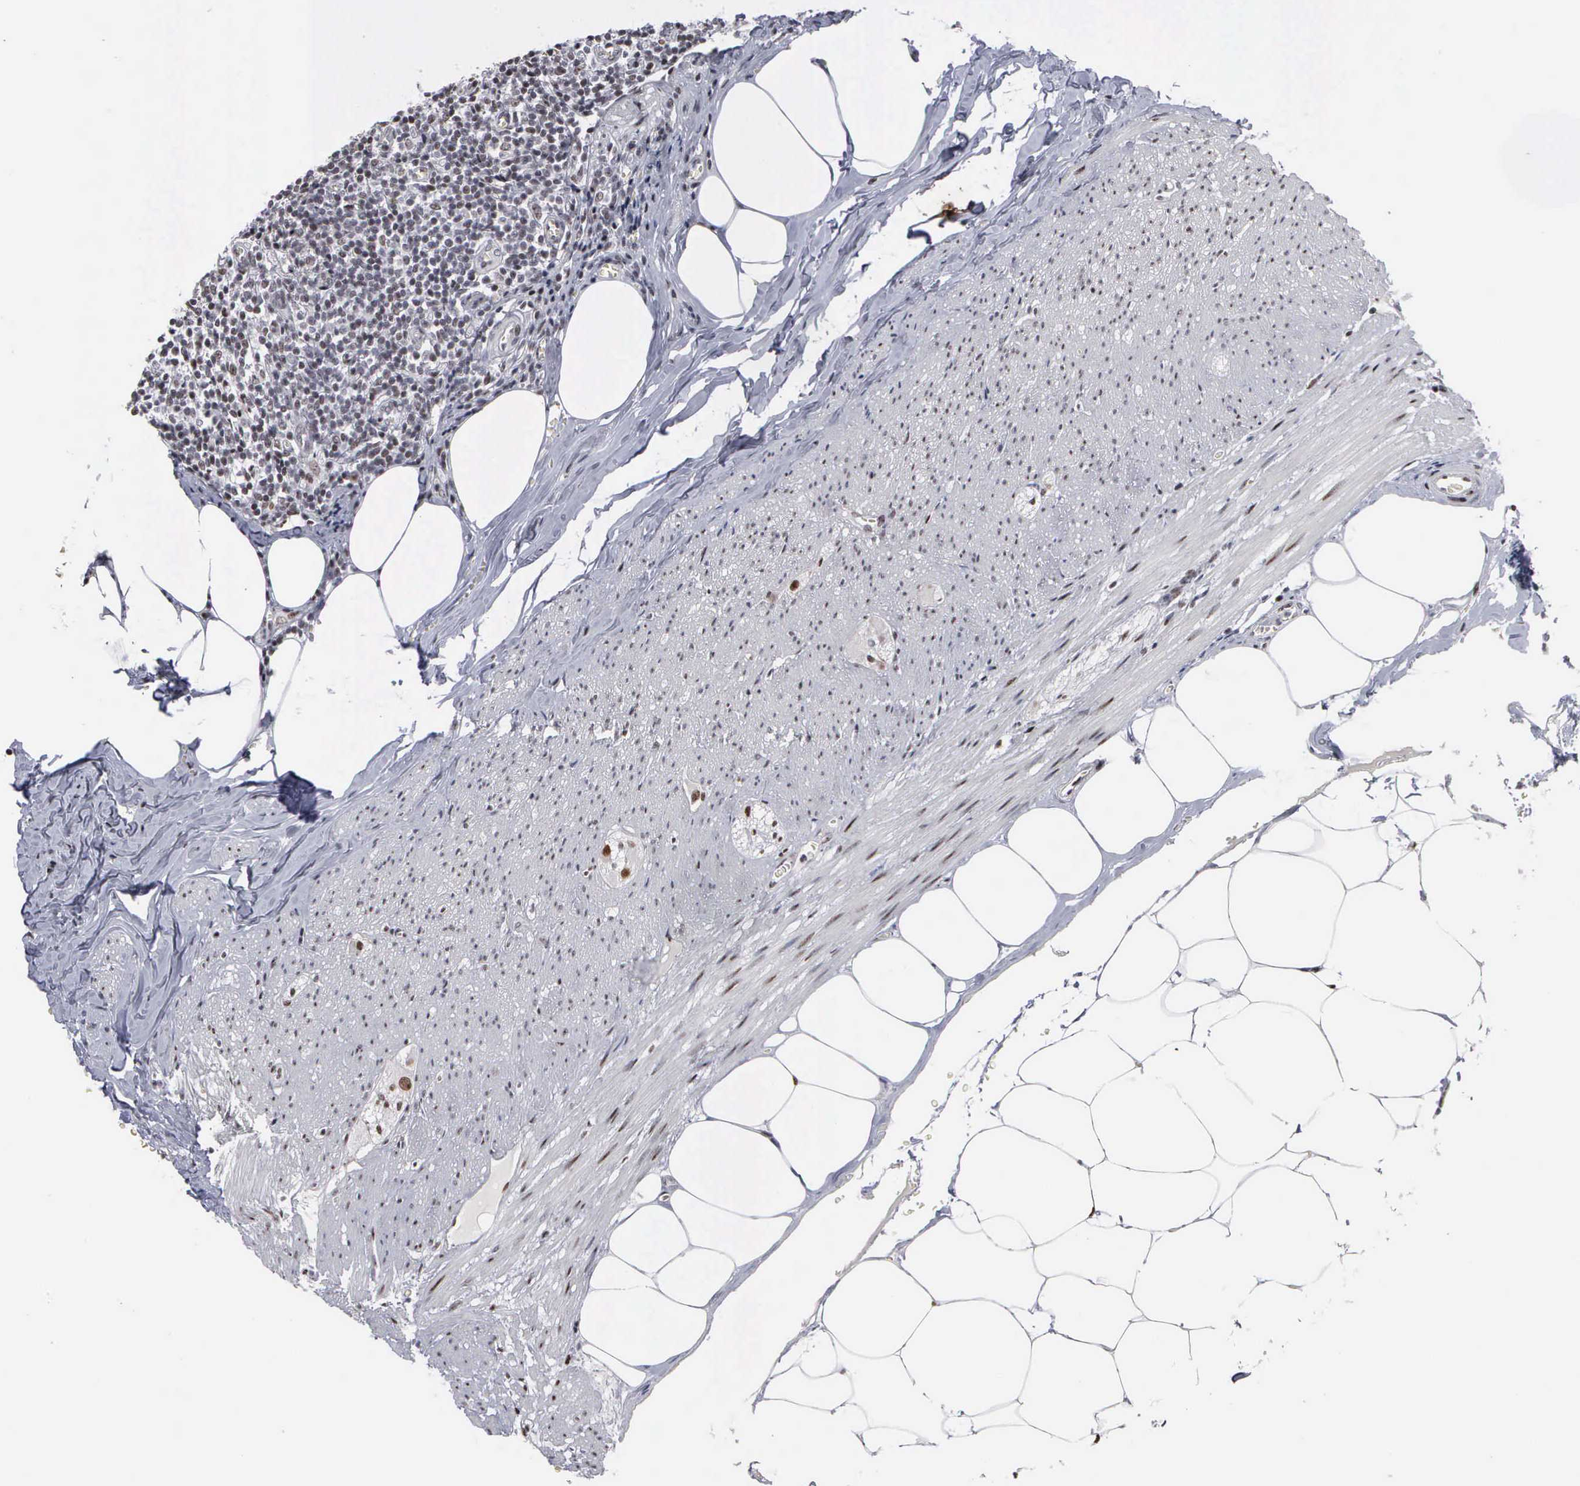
{"staining": {"intensity": "weak", "quantity": "25%-75%", "location": "nuclear"}, "tissue": "appendix", "cell_type": "Glandular cells", "image_type": "normal", "snomed": [{"axis": "morphology", "description": "Normal tissue, NOS"}, {"axis": "topography", "description": "Appendix"}], "caption": "Immunohistochemical staining of benign appendix shows low levels of weak nuclear positivity in about 25%-75% of glandular cells.", "gene": "KIAA0586", "patient": {"sex": "female", "age": 36}}